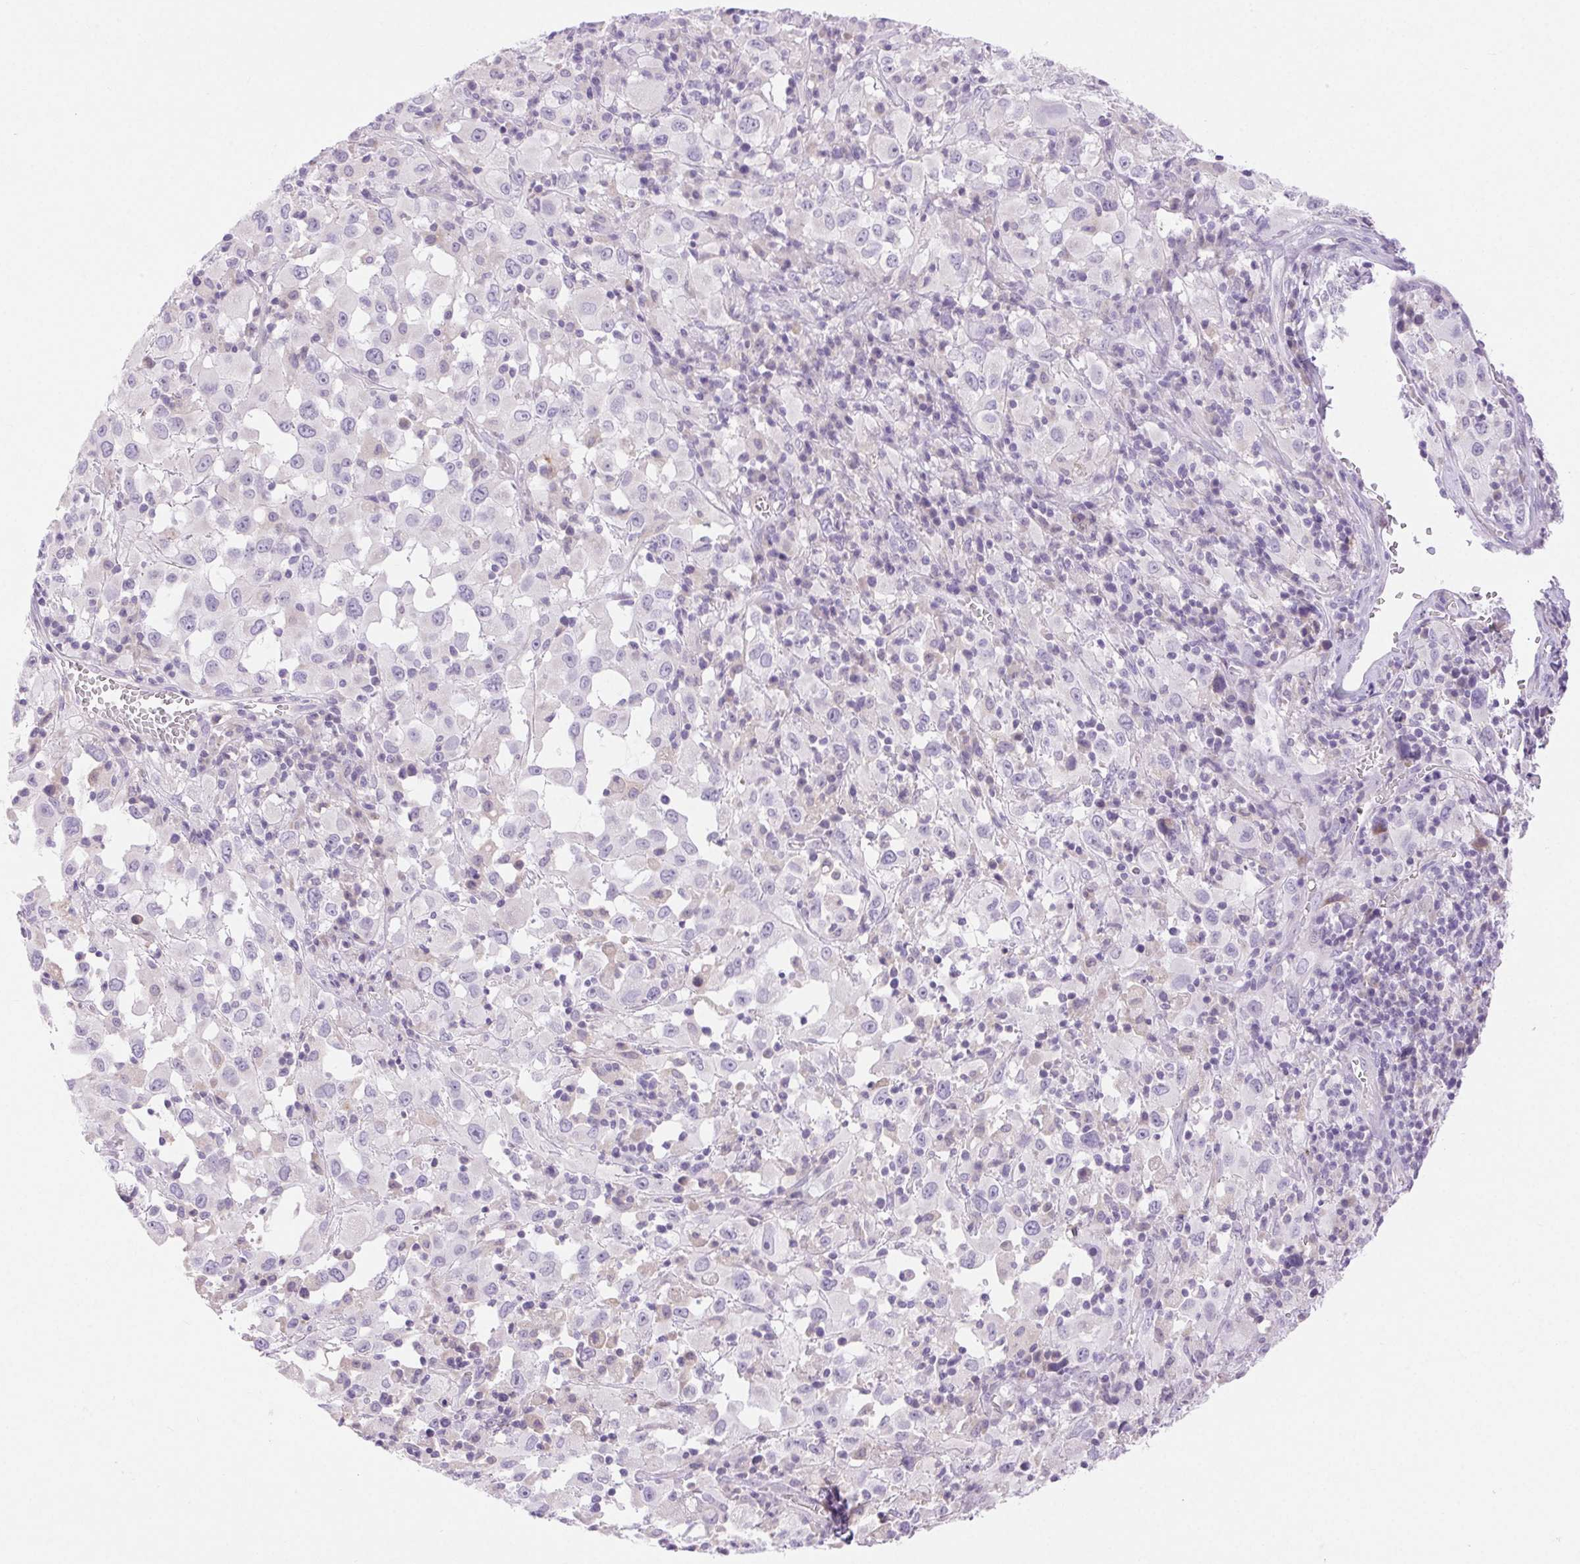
{"staining": {"intensity": "negative", "quantity": "none", "location": "none"}, "tissue": "melanoma", "cell_type": "Tumor cells", "image_type": "cancer", "snomed": [{"axis": "morphology", "description": "Malignant melanoma, Metastatic site"}, {"axis": "topography", "description": "Soft tissue"}], "caption": "Tumor cells are negative for protein expression in human malignant melanoma (metastatic site).", "gene": "ARHGAP11B", "patient": {"sex": "male", "age": 50}}